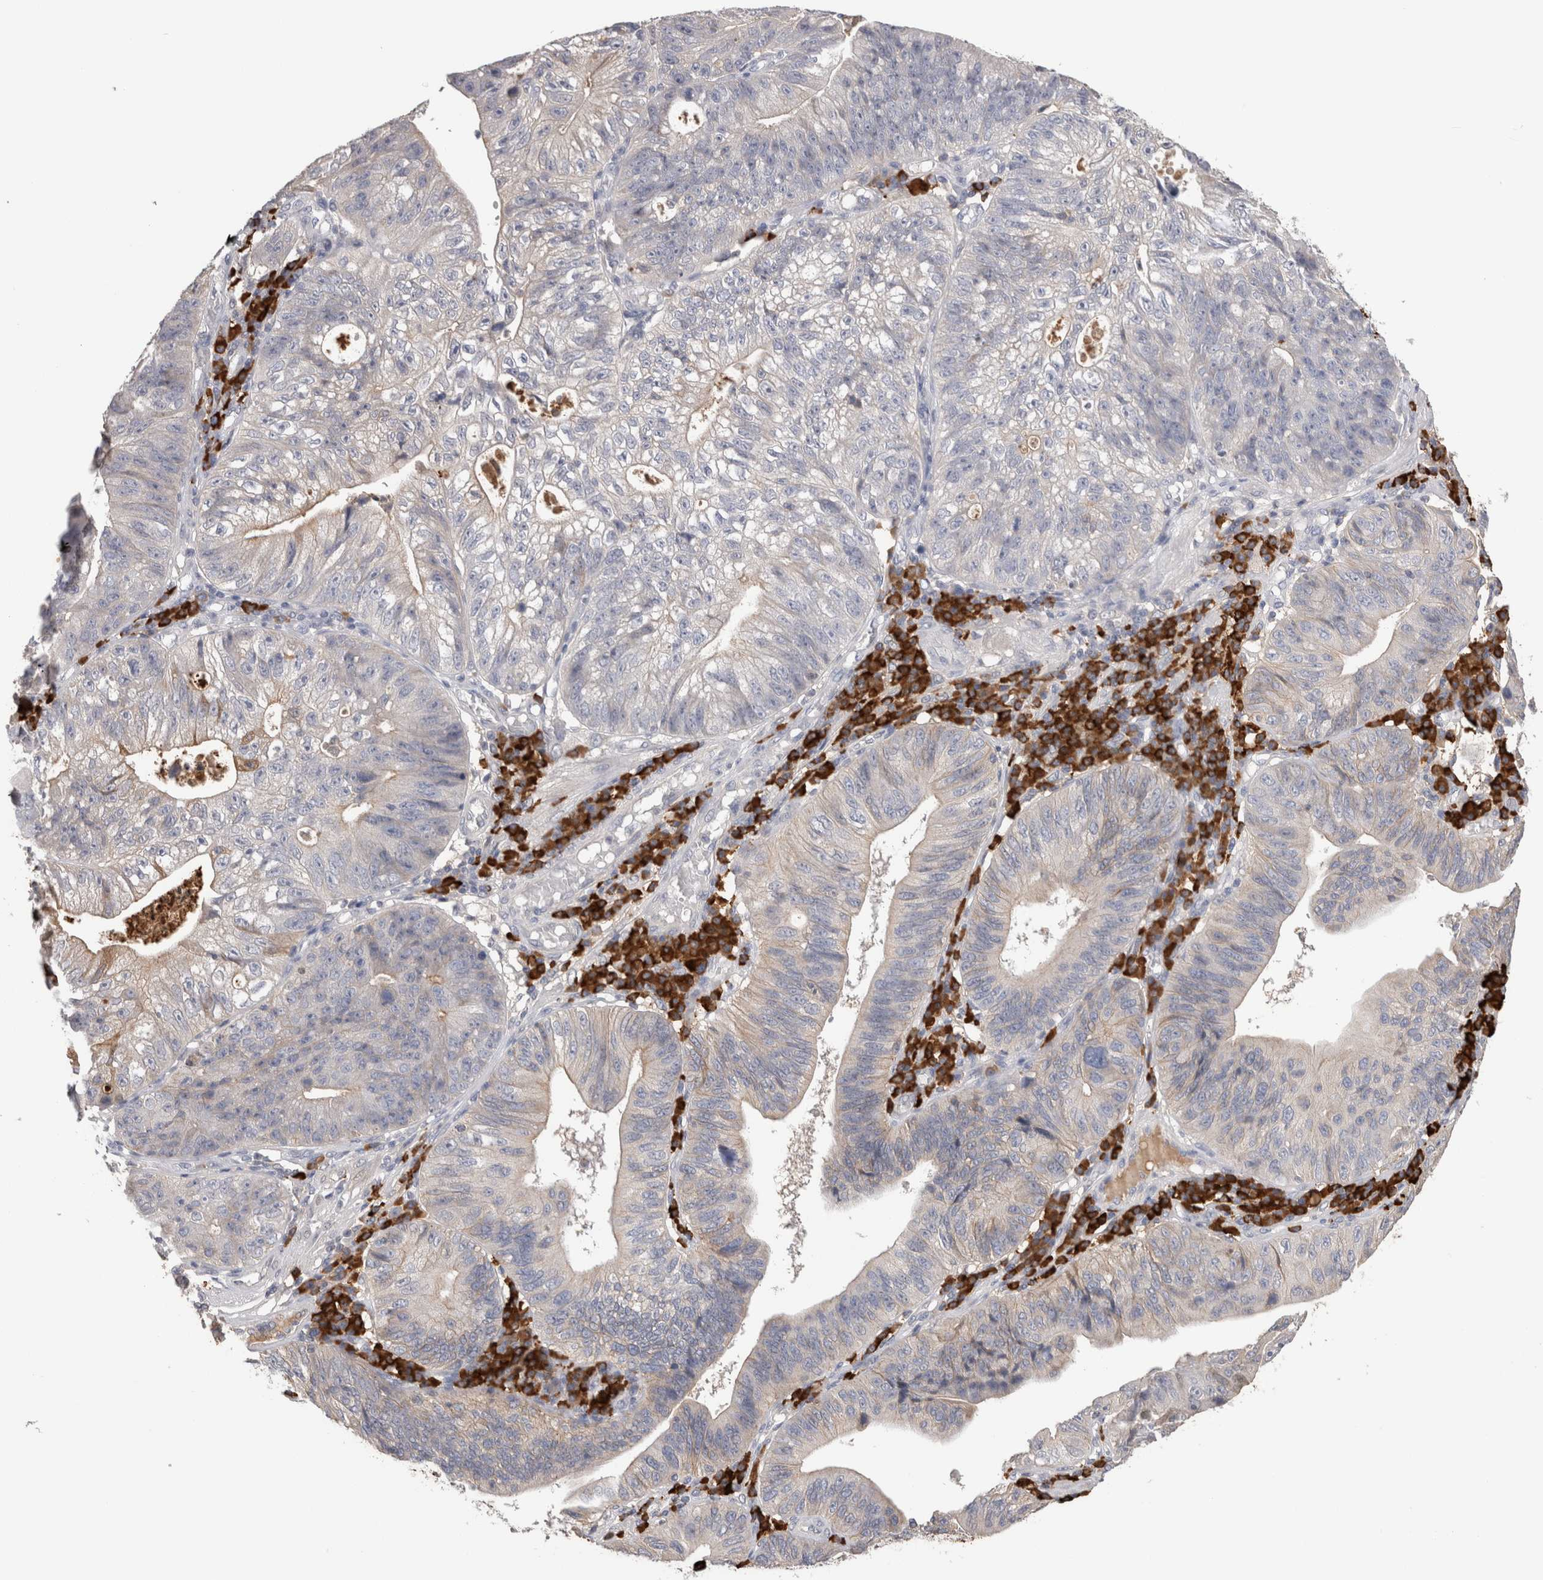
{"staining": {"intensity": "negative", "quantity": "none", "location": "none"}, "tissue": "stomach cancer", "cell_type": "Tumor cells", "image_type": "cancer", "snomed": [{"axis": "morphology", "description": "Adenocarcinoma, NOS"}, {"axis": "topography", "description": "Stomach"}], "caption": "The immunohistochemistry (IHC) photomicrograph has no significant staining in tumor cells of stomach adenocarcinoma tissue.", "gene": "PPP3CC", "patient": {"sex": "male", "age": 59}}